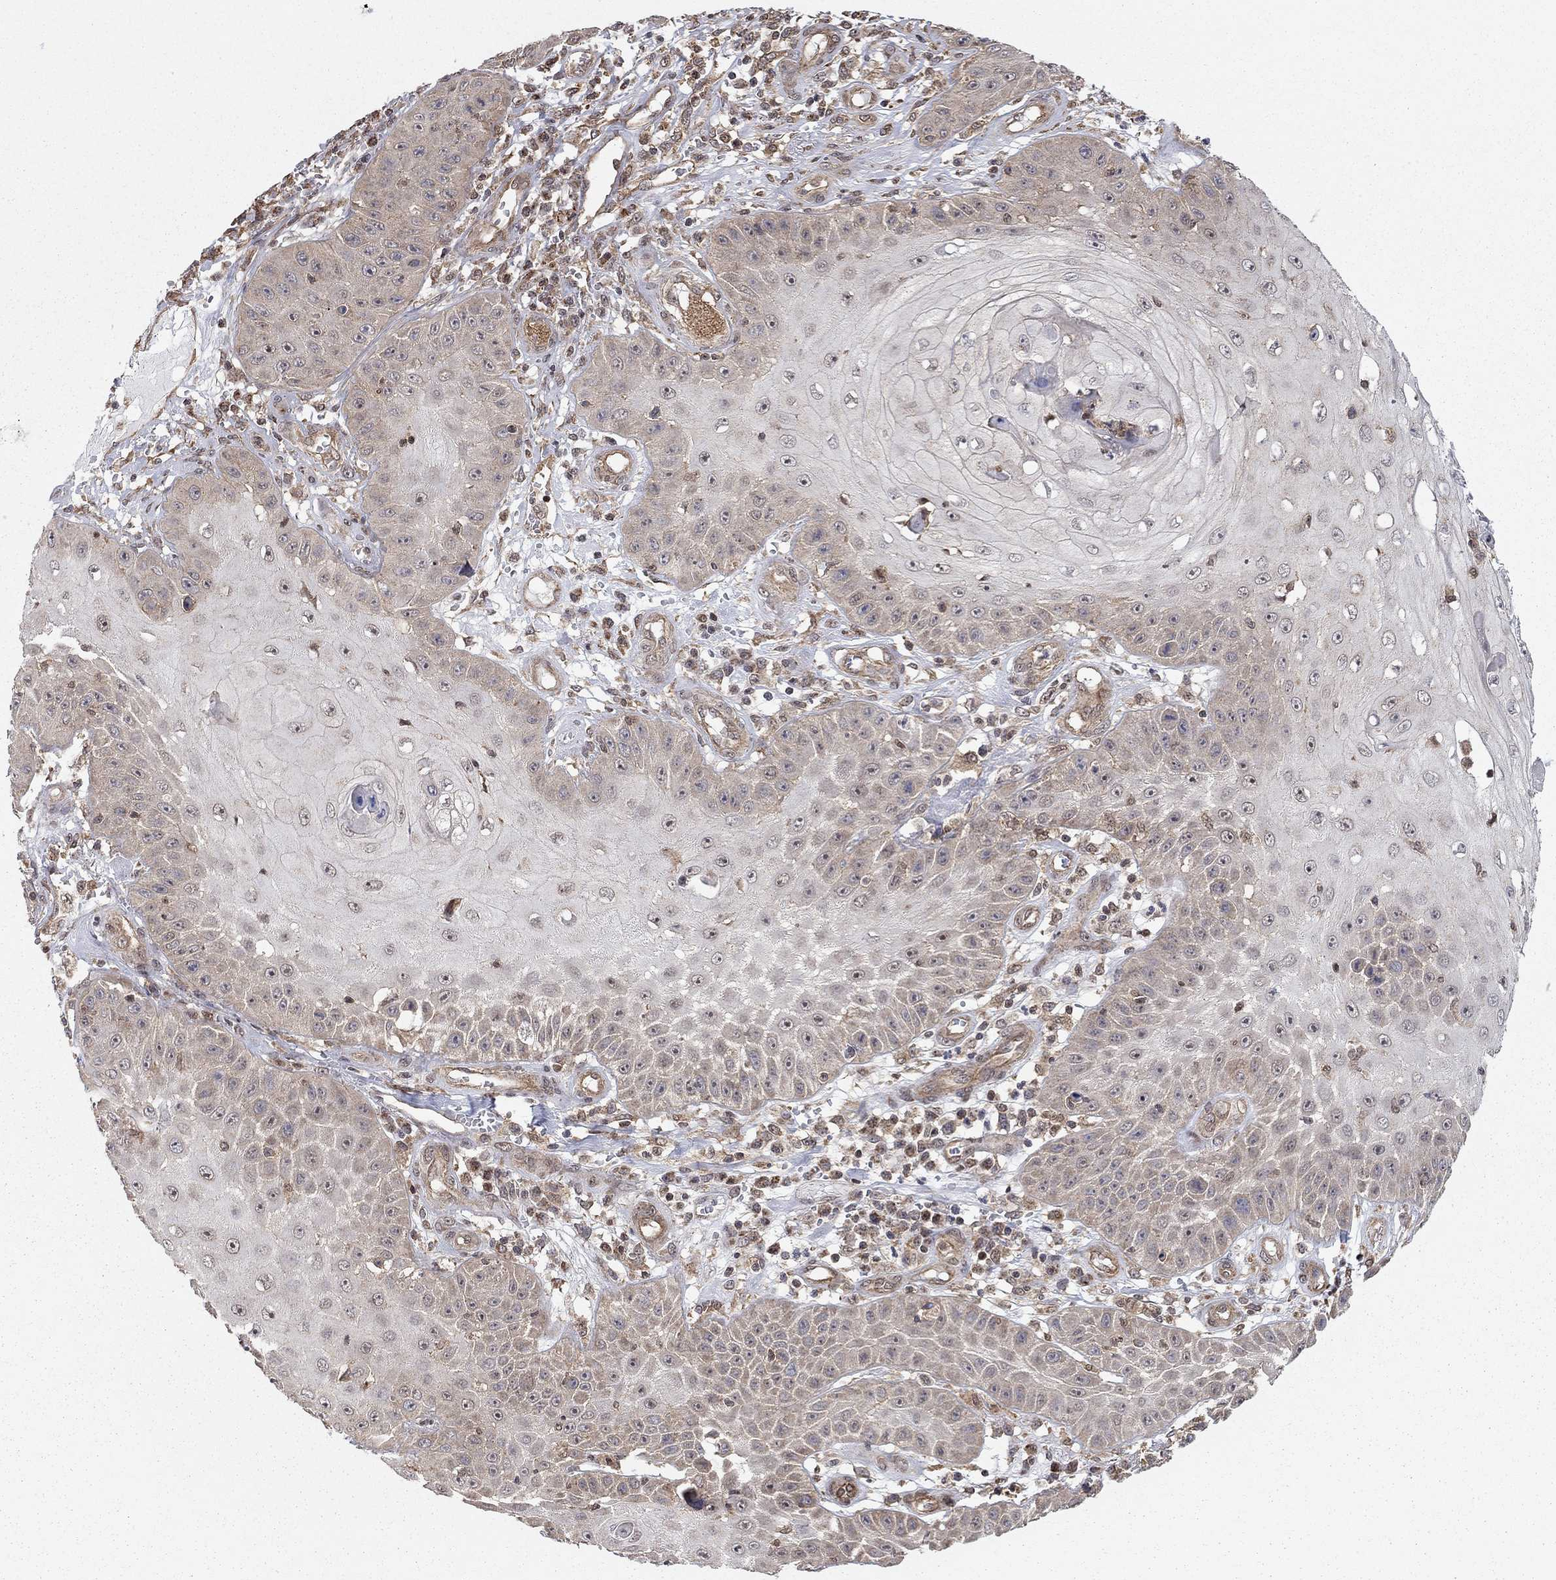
{"staining": {"intensity": "negative", "quantity": "none", "location": "none"}, "tissue": "skin cancer", "cell_type": "Tumor cells", "image_type": "cancer", "snomed": [{"axis": "morphology", "description": "Squamous cell carcinoma, NOS"}, {"axis": "topography", "description": "Skin"}], "caption": "Tumor cells show no significant positivity in squamous cell carcinoma (skin).", "gene": "TDP1", "patient": {"sex": "male", "age": 70}}